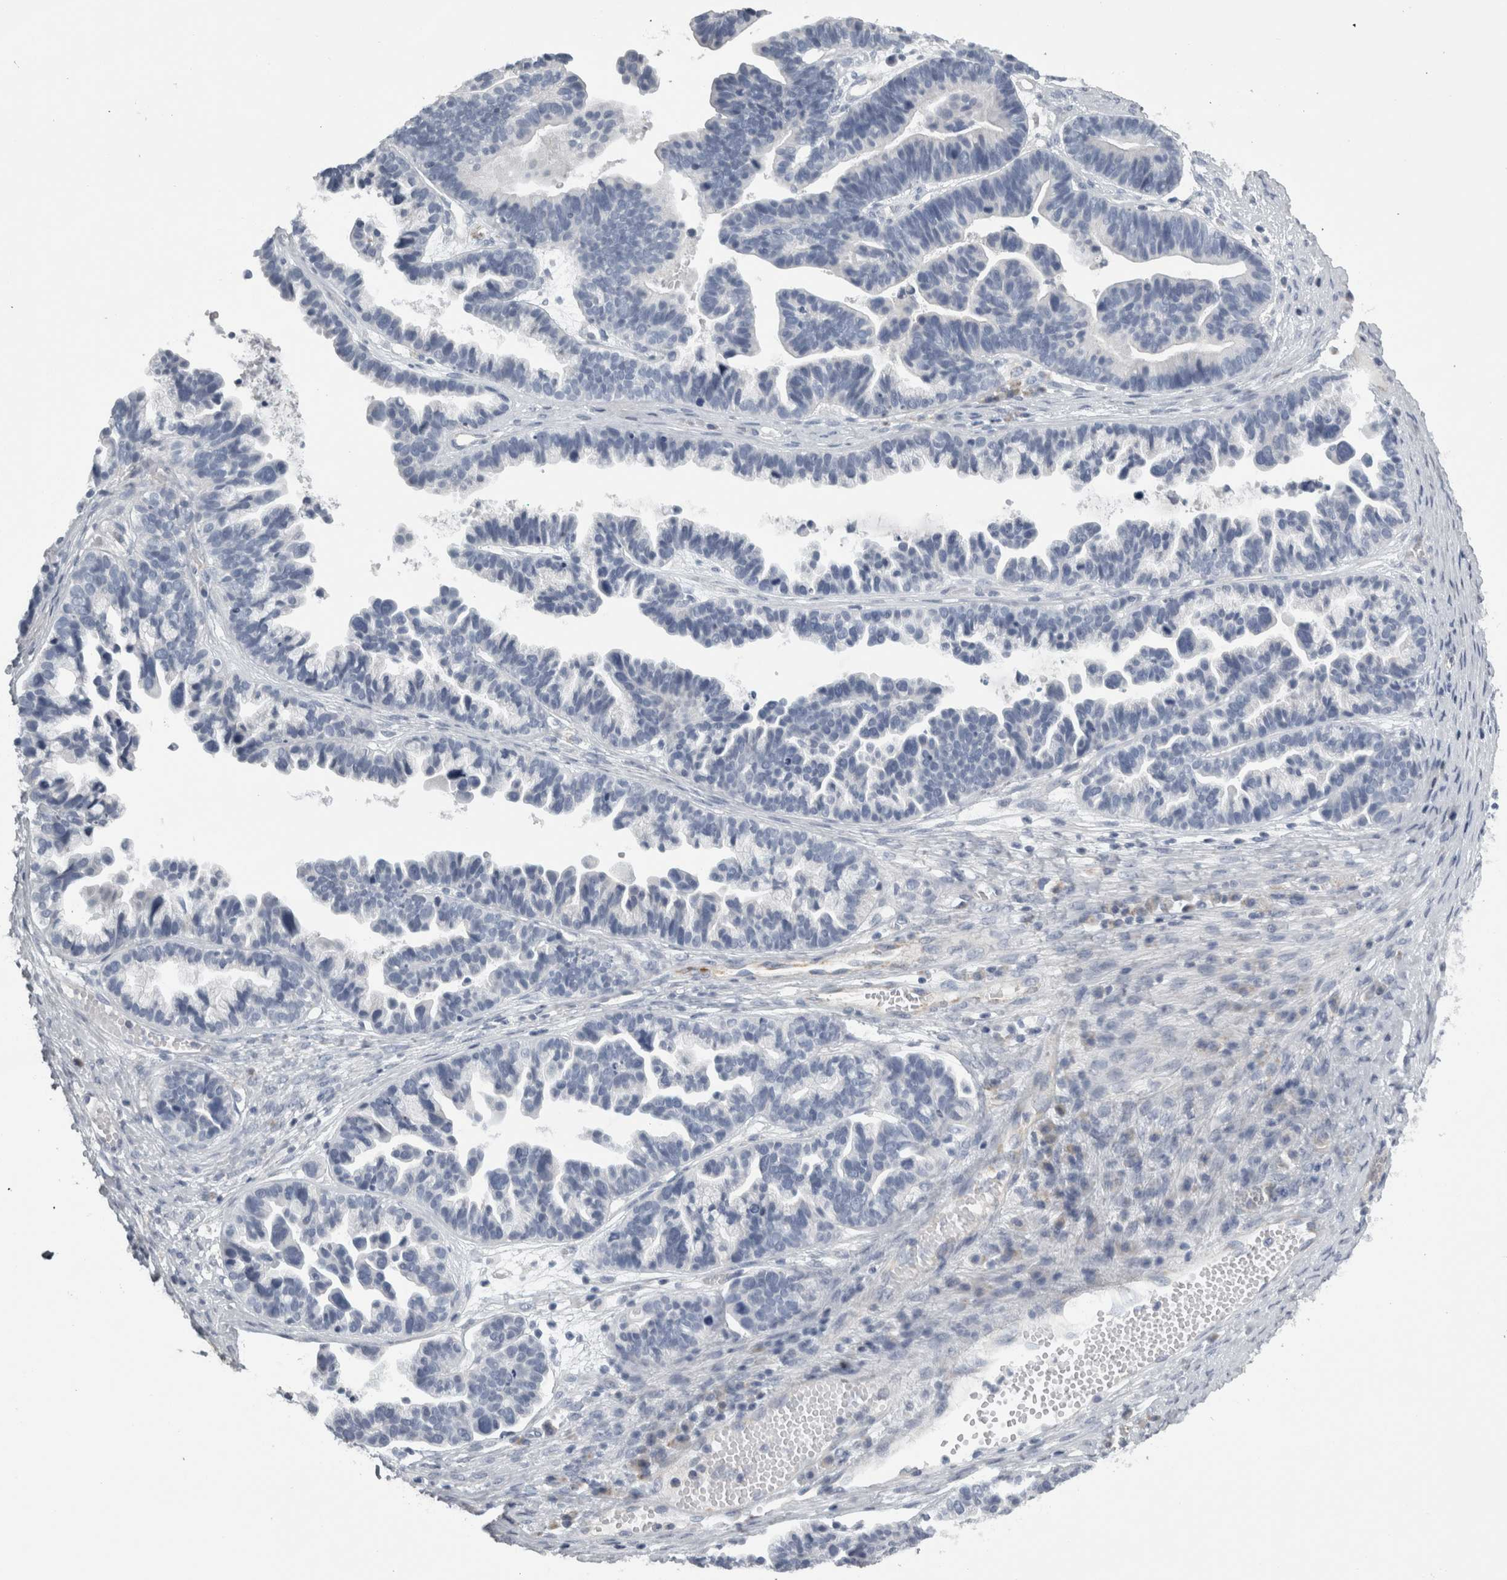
{"staining": {"intensity": "negative", "quantity": "none", "location": "none"}, "tissue": "ovarian cancer", "cell_type": "Tumor cells", "image_type": "cancer", "snomed": [{"axis": "morphology", "description": "Cystadenocarcinoma, serous, NOS"}, {"axis": "topography", "description": "Ovary"}], "caption": "Image shows no significant protein expression in tumor cells of ovarian serous cystadenocarcinoma.", "gene": "TCAP", "patient": {"sex": "female", "age": 56}}